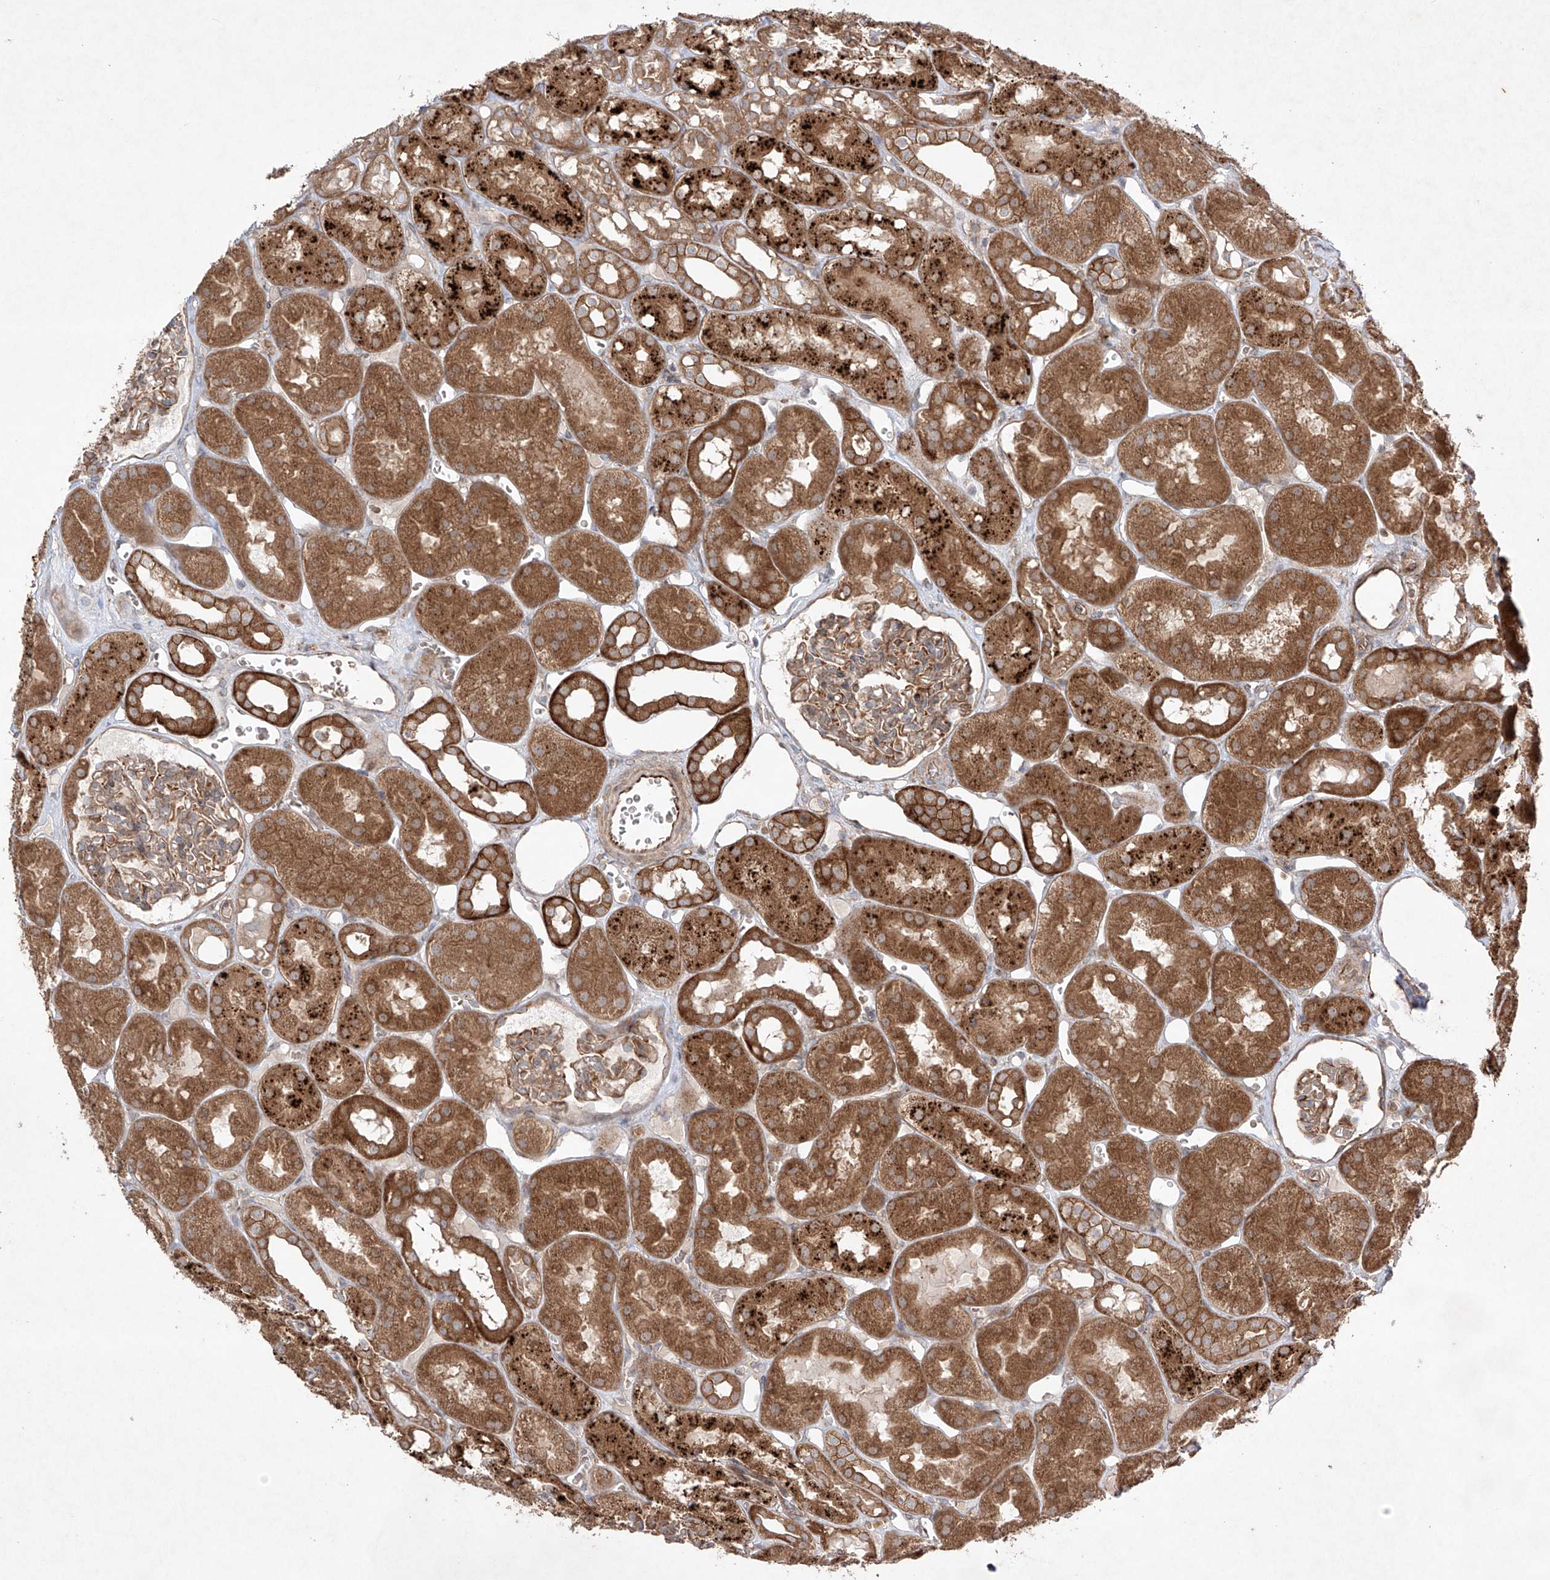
{"staining": {"intensity": "moderate", "quantity": ">75%", "location": "cytoplasmic/membranous"}, "tissue": "kidney", "cell_type": "Cells in glomeruli", "image_type": "normal", "snomed": [{"axis": "morphology", "description": "Normal tissue, NOS"}, {"axis": "topography", "description": "Kidney"}], "caption": "The photomicrograph shows a brown stain indicating the presence of a protein in the cytoplasmic/membranous of cells in glomeruli in kidney. The protein of interest is stained brown, and the nuclei are stained in blue (DAB (3,3'-diaminobenzidine) IHC with brightfield microscopy, high magnification).", "gene": "YKT6", "patient": {"sex": "male", "age": 16}}